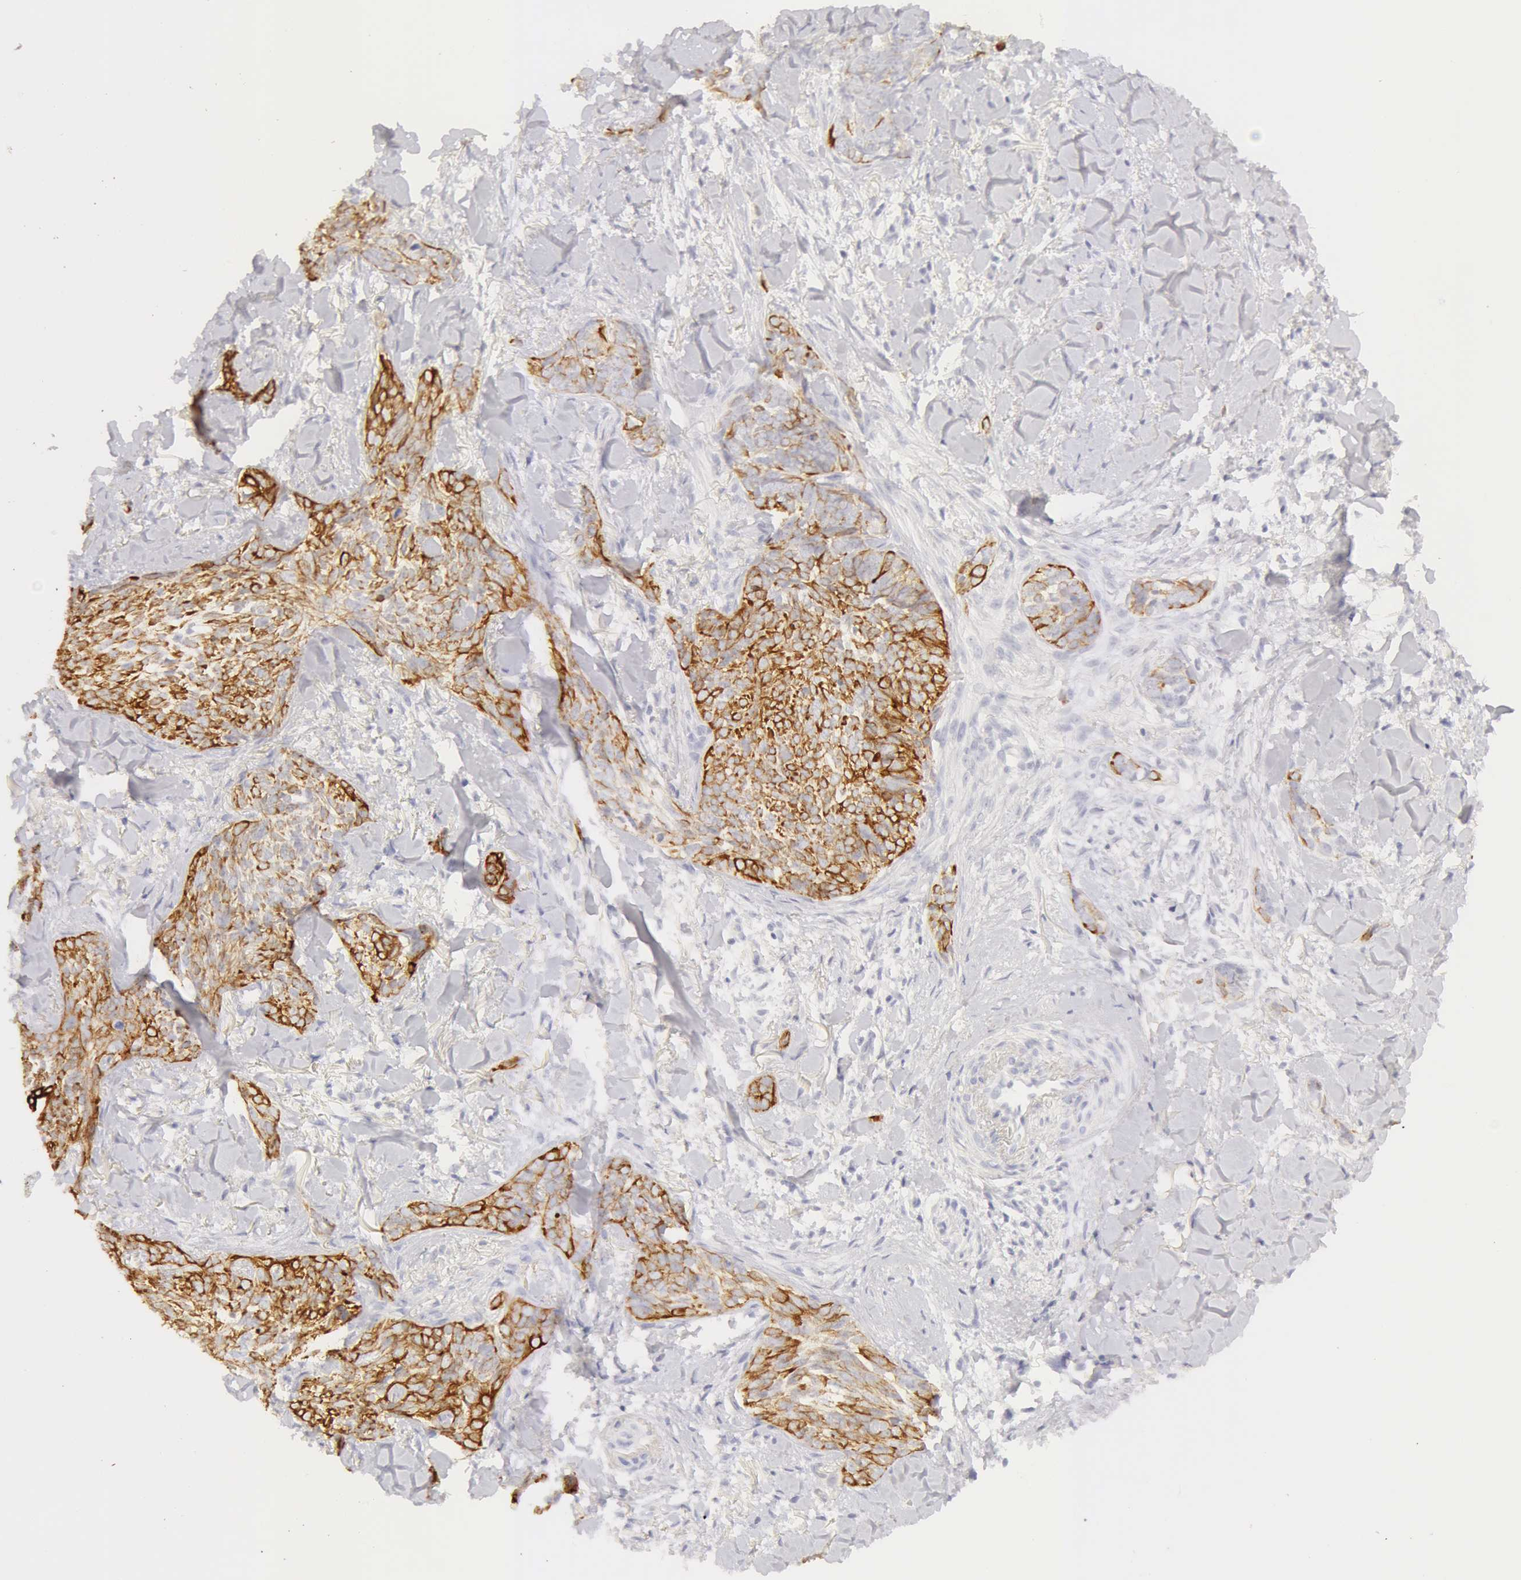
{"staining": {"intensity": "moderate", "quantity": ">75%", "location": "cytoplasmic/membranous"}, "tissue": "skin cancer", "cell_type": "Tumor cells", "image_type": "cancer", "snomed": [{"axis": "morphology", "description": "Basal cell carcinoma"}, {"axis": "topography", "description": "Skin"}], "caption": "Immunohistochemical staining of skin cancer shows medium levels of moderate cytoplasmic/membranous protein staining in approximately >75% of tumor cells.", "gene": "KRT8", "patient": {"sex": "female", "age": 81}}